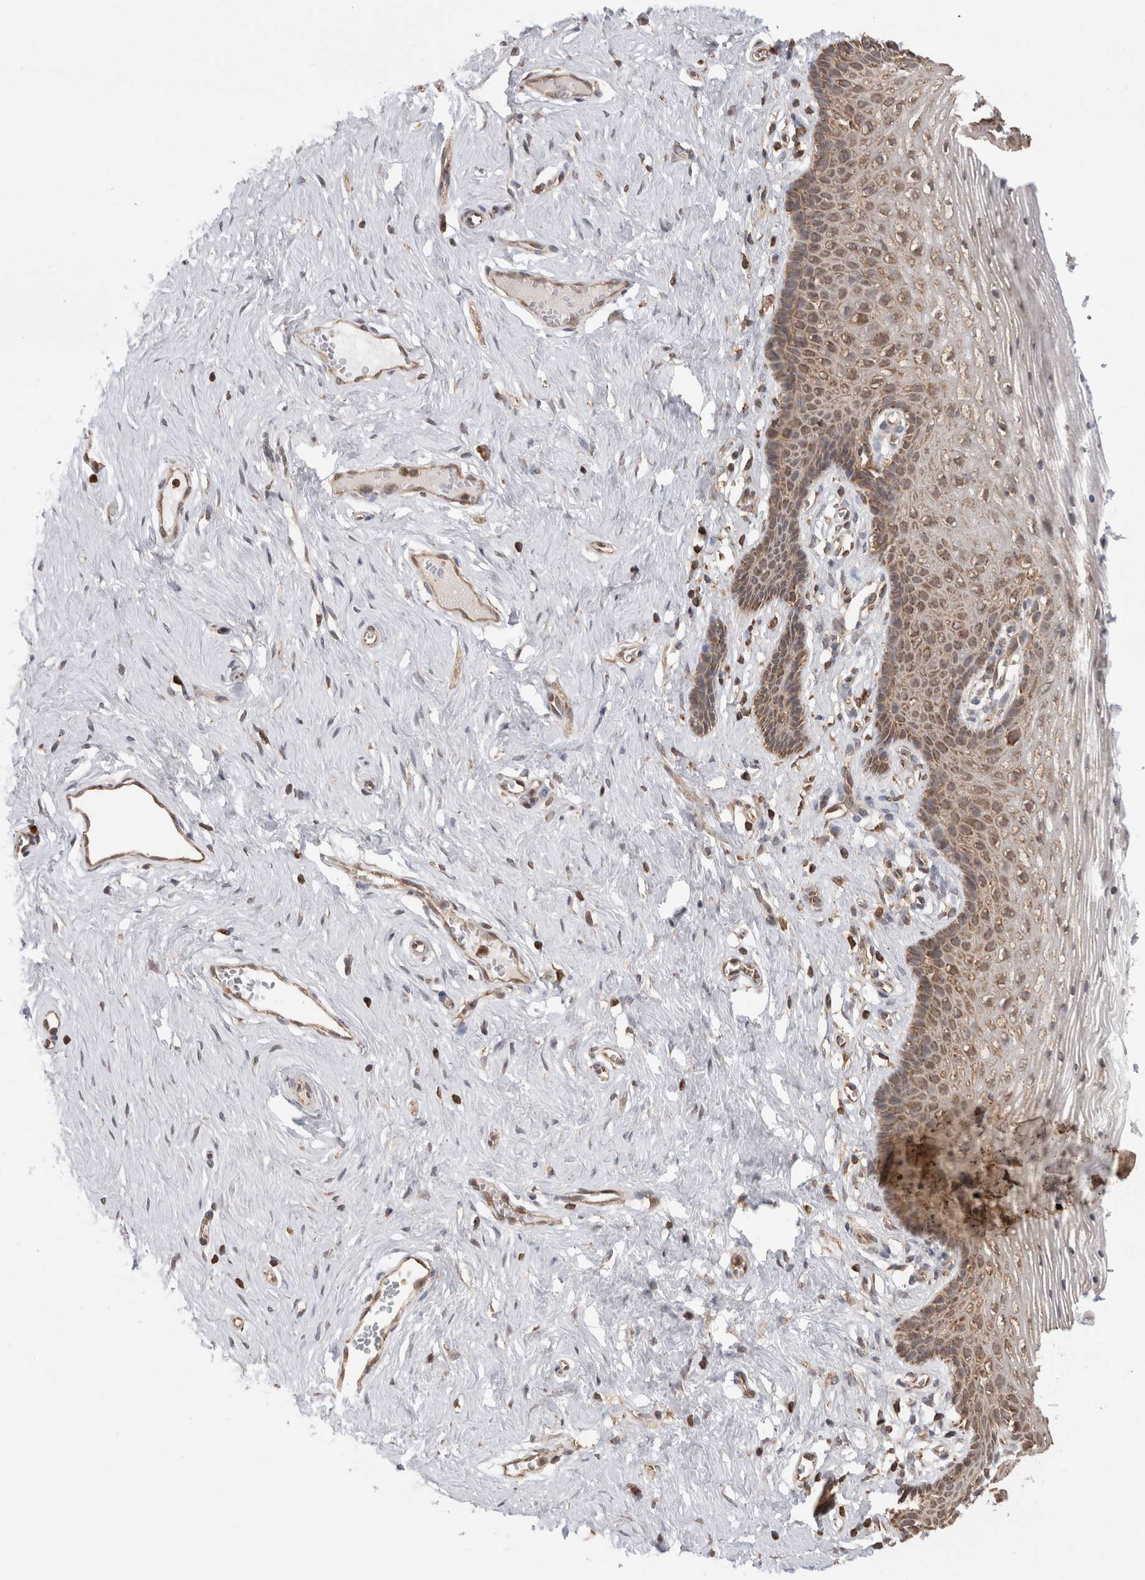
{"staining": {"intensity": "moderate", "quantity": ">75%", "location": "cytoplasmic/membranous"}, "tissue": "vagina", "cell_type": "Squamous epithelial cells", "image_type": "normal", "snomed": [{"axis": "morphology", "description": "Normal tissue, NOS"}, {"axis": "topography", "description": "Vagina"}], "caption": "Immunohistochemistry (IHC) (DAB (3,3'-diaminobenzidine)) staining of normal vagina exhibits moderate cytoplasmic/membranous protein expression in approximately >75% of squamous epithelial cells.", "gene": "IMMP2L", "patient": {"sex": "female", "age": 32}}